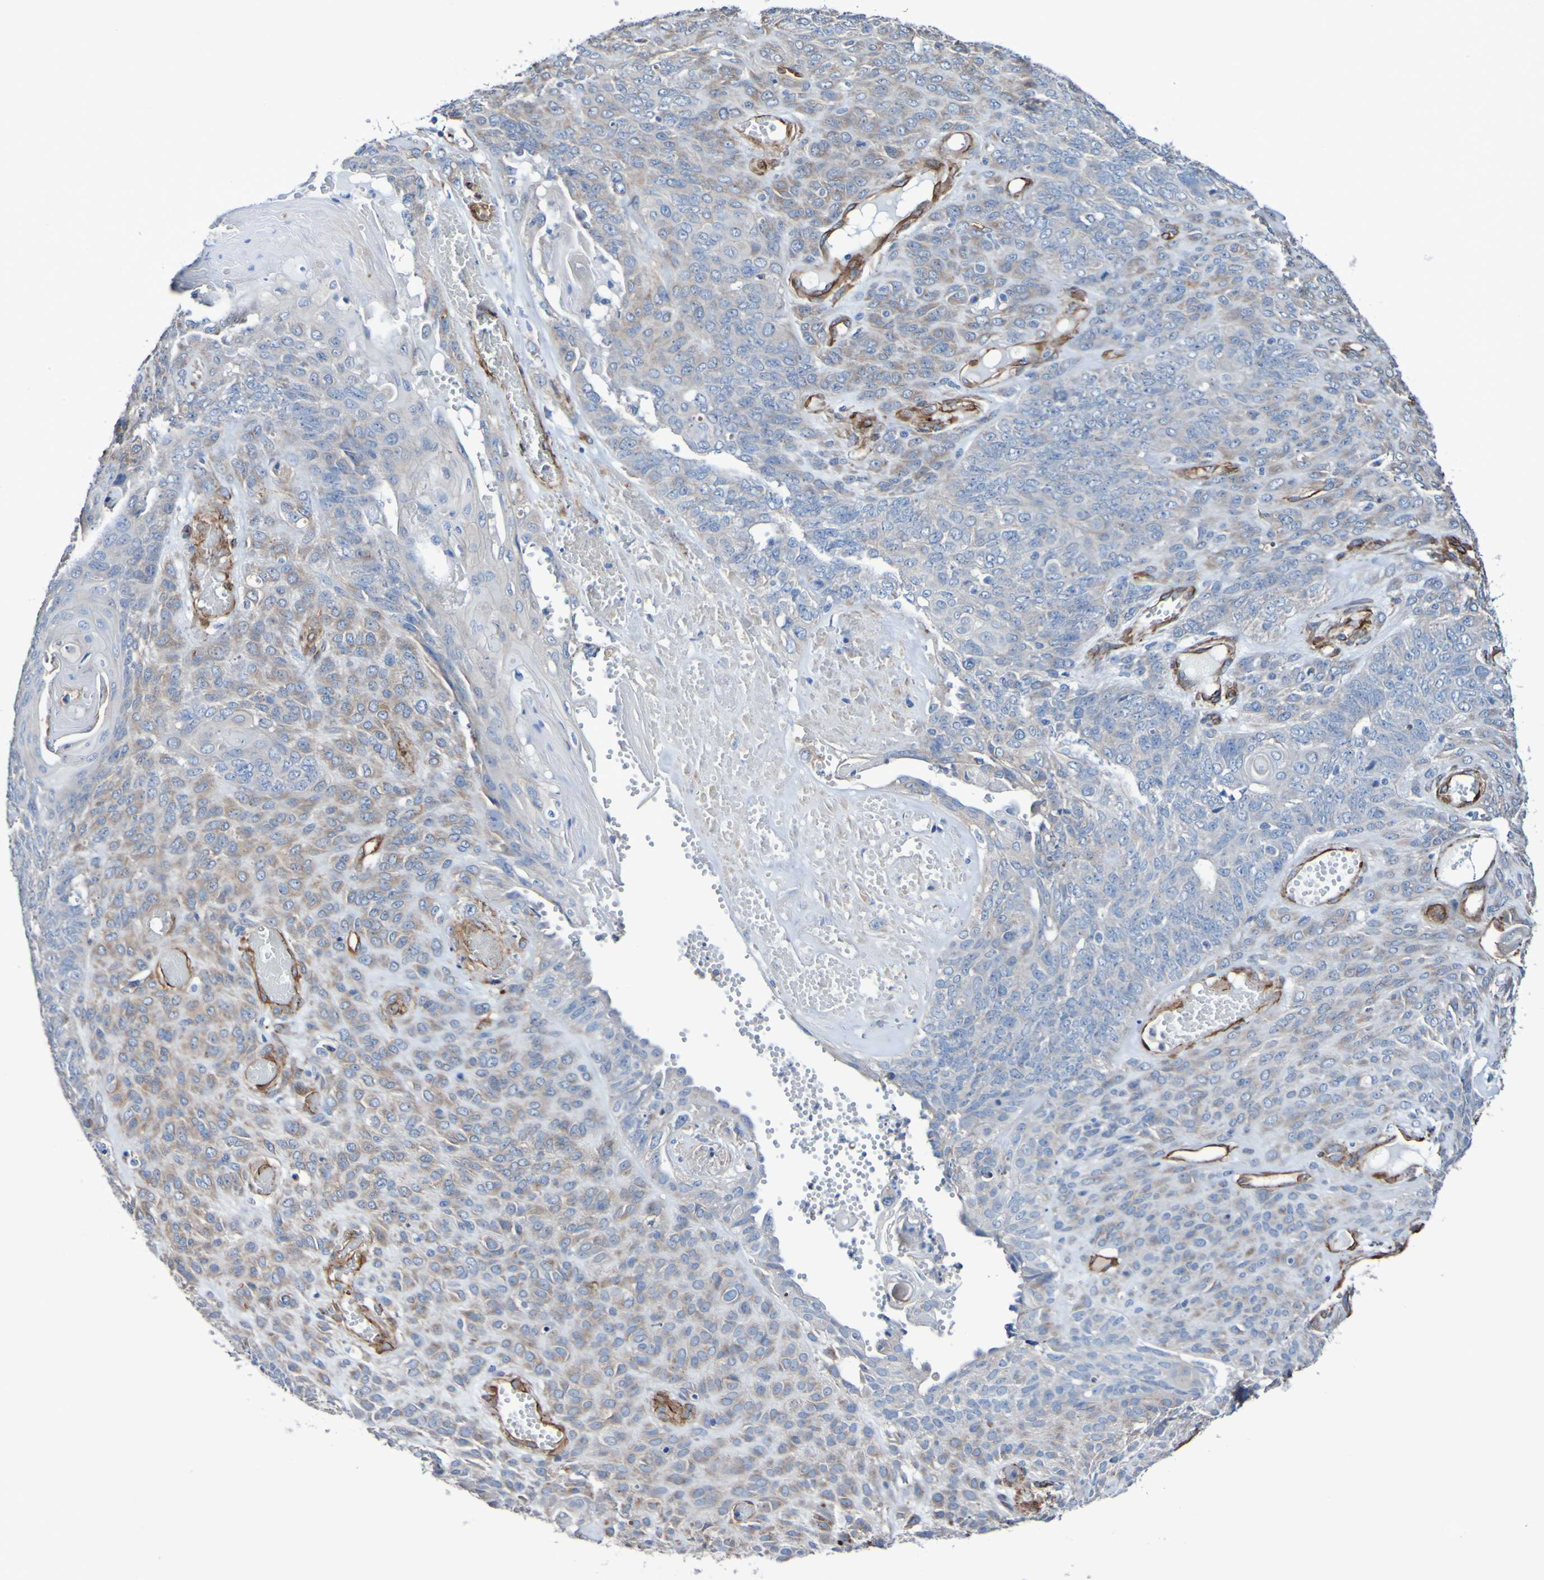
{"staining": {"intensity": "weak", "quantity": "25%-75%", "location": "cytoplasmic/membranous"}, "tissue": "endometrial cancer", "cell_type": "Tumor cells", "image_type": "cancer", "snomed": [{"axis": "morphology", "description": "Adenocarcinoma, NOS"}, {"axis": "topography", "description": "Endometrium"}], "caption": "Immunohistochemistry (IHC) photomicrograph of human endometrial cancer stained for a protein (brown), which exhibits low levels of weak cytoplasmic/membranous positivity in about 25%-75% of tumor cells.", "gene": "ELMOD3", "patient": {"sex": "female", "age": 32}}